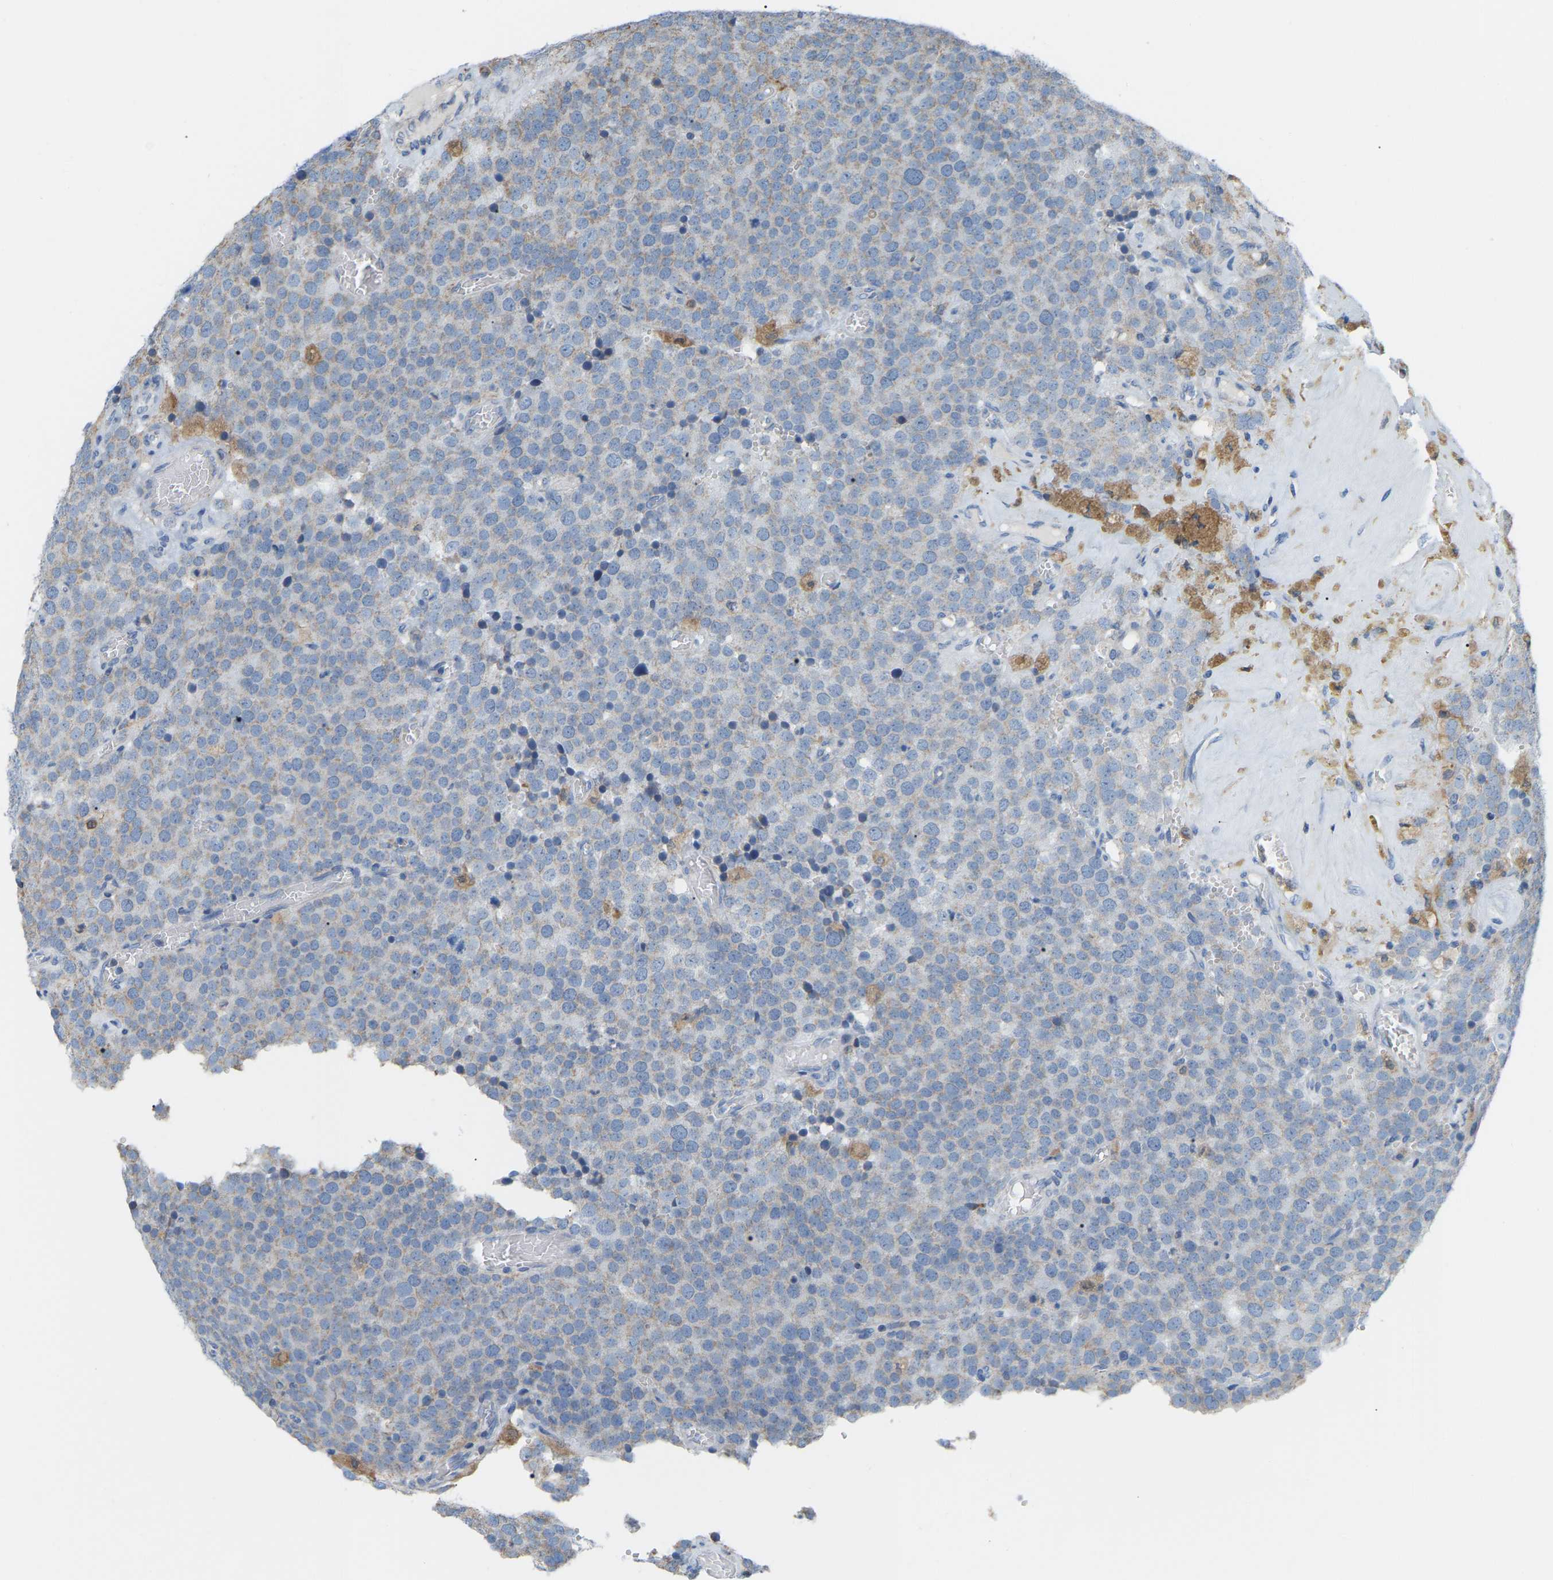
{"staining": {"intensity": "negative", "quantity": "none", "location": "none"}, "tissue": "testis cancer", "cell_type": "Tumor cells", "image_type": "cancer", "snomed": [{"axis": "morphology", "description": "Normal tissue, NOS"}, {"axis": "morphology", "description": "Seminoma, NOS"}, {"axis": "topography", "description": "Testis"}], "caption": "Image shows no protein expression in tumor cells of seminoma (testis) tissue.", "gene": "CROT", "patient": {"sex": "male", "age": 71}}